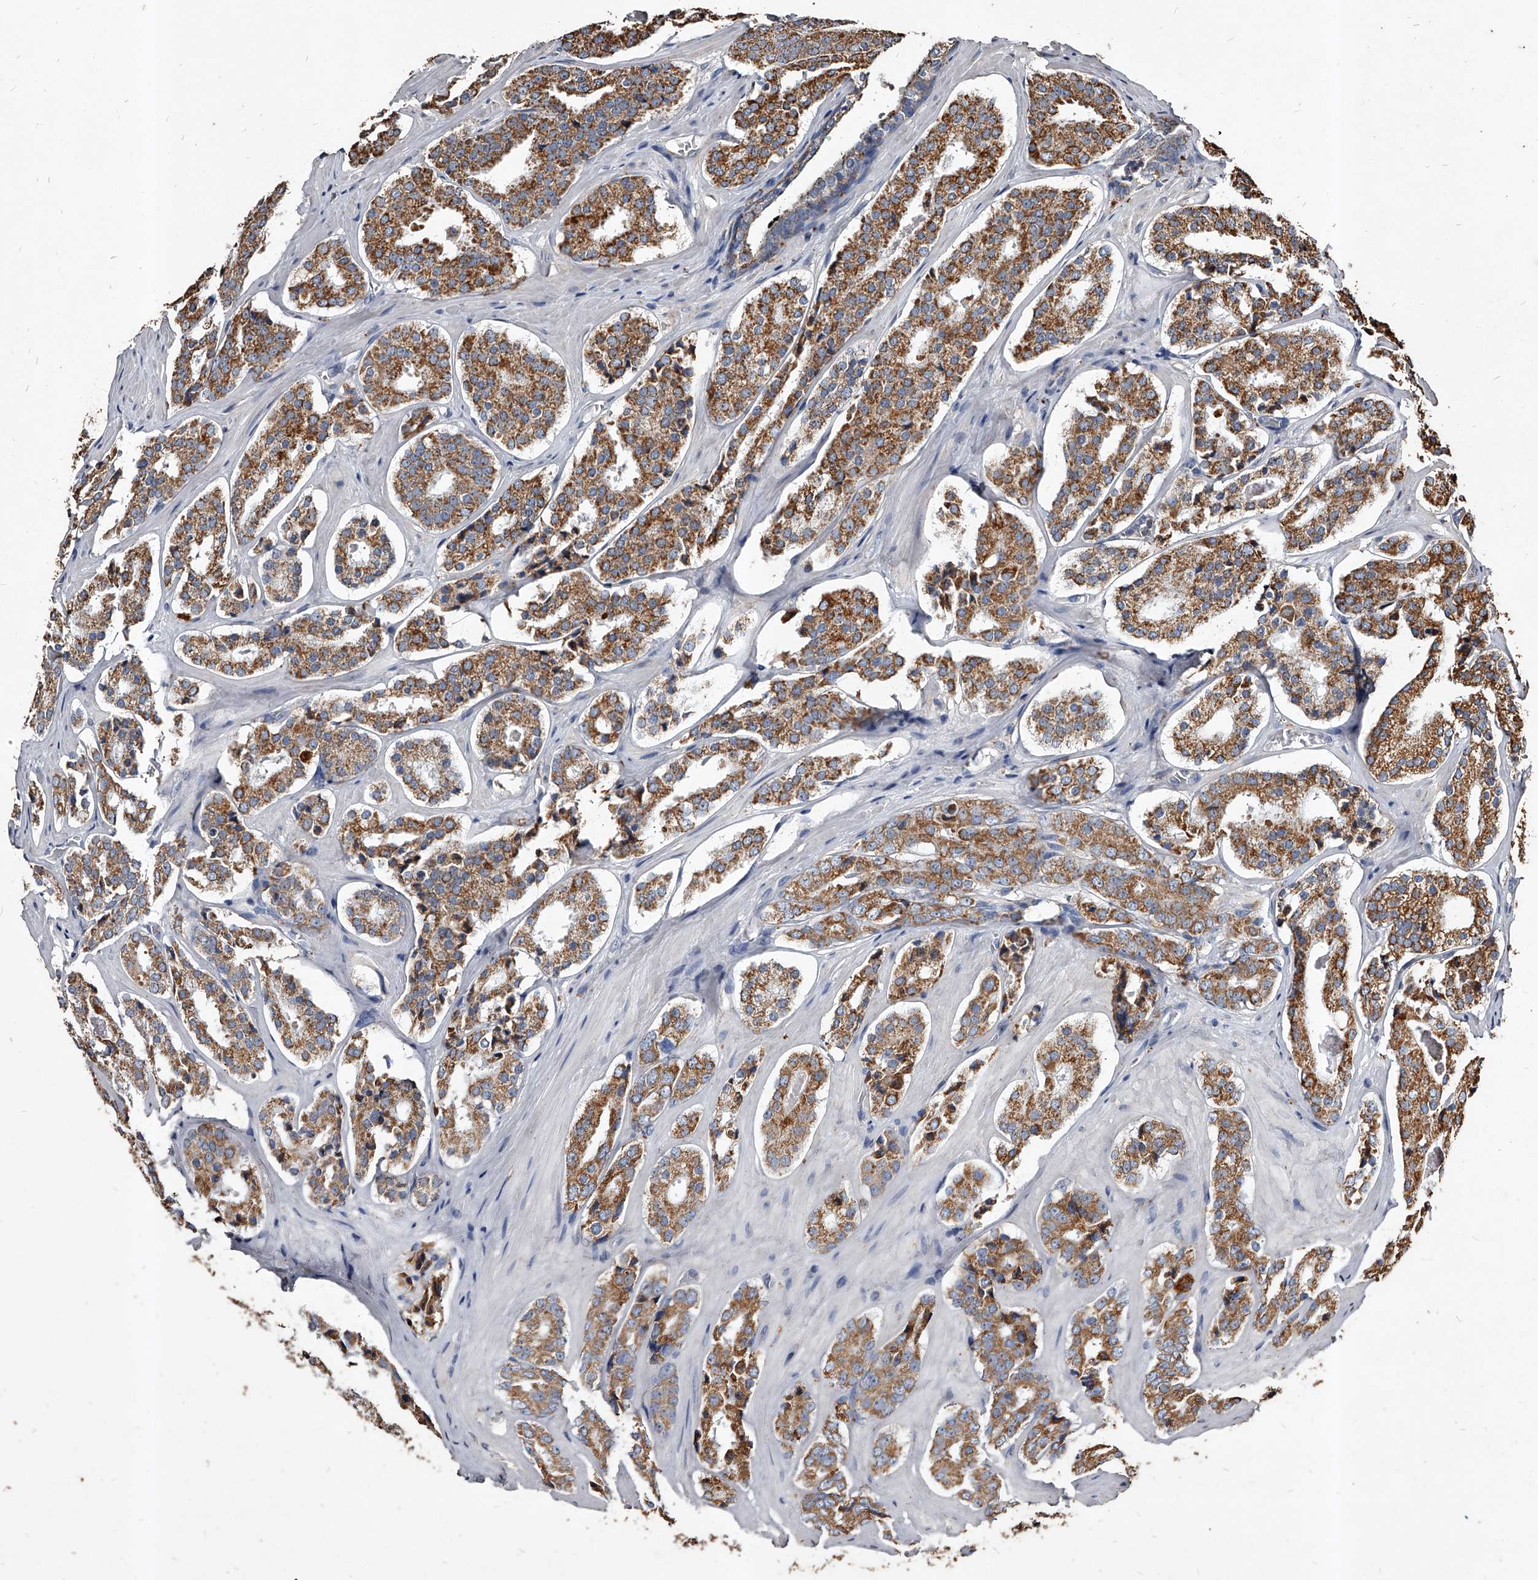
{"staining": {"intensity": "moderate", "quantity": ">75%", "location": "cytoplasmic/membranous"}, "tissue": "prostate cancer", "cell_type": "Tumor cells", "image_type": "cancer", "snomed": [{"axis": "morphology", "description": "Adenocarcinoma, High grade"}, {"axis": "topography", "description": "Prostate"}], "caption": "An immunohistochemistry (IHC) micrograph of neoplastic tissue is shown. Protein staining in brown labels moderate cytoplasmic/membranous positivity in prostate cancer (high-grade adenocarcinoma) within tumor cells.", "gene": "GPR183", "patient": {"sex": "male", "age": 60}}